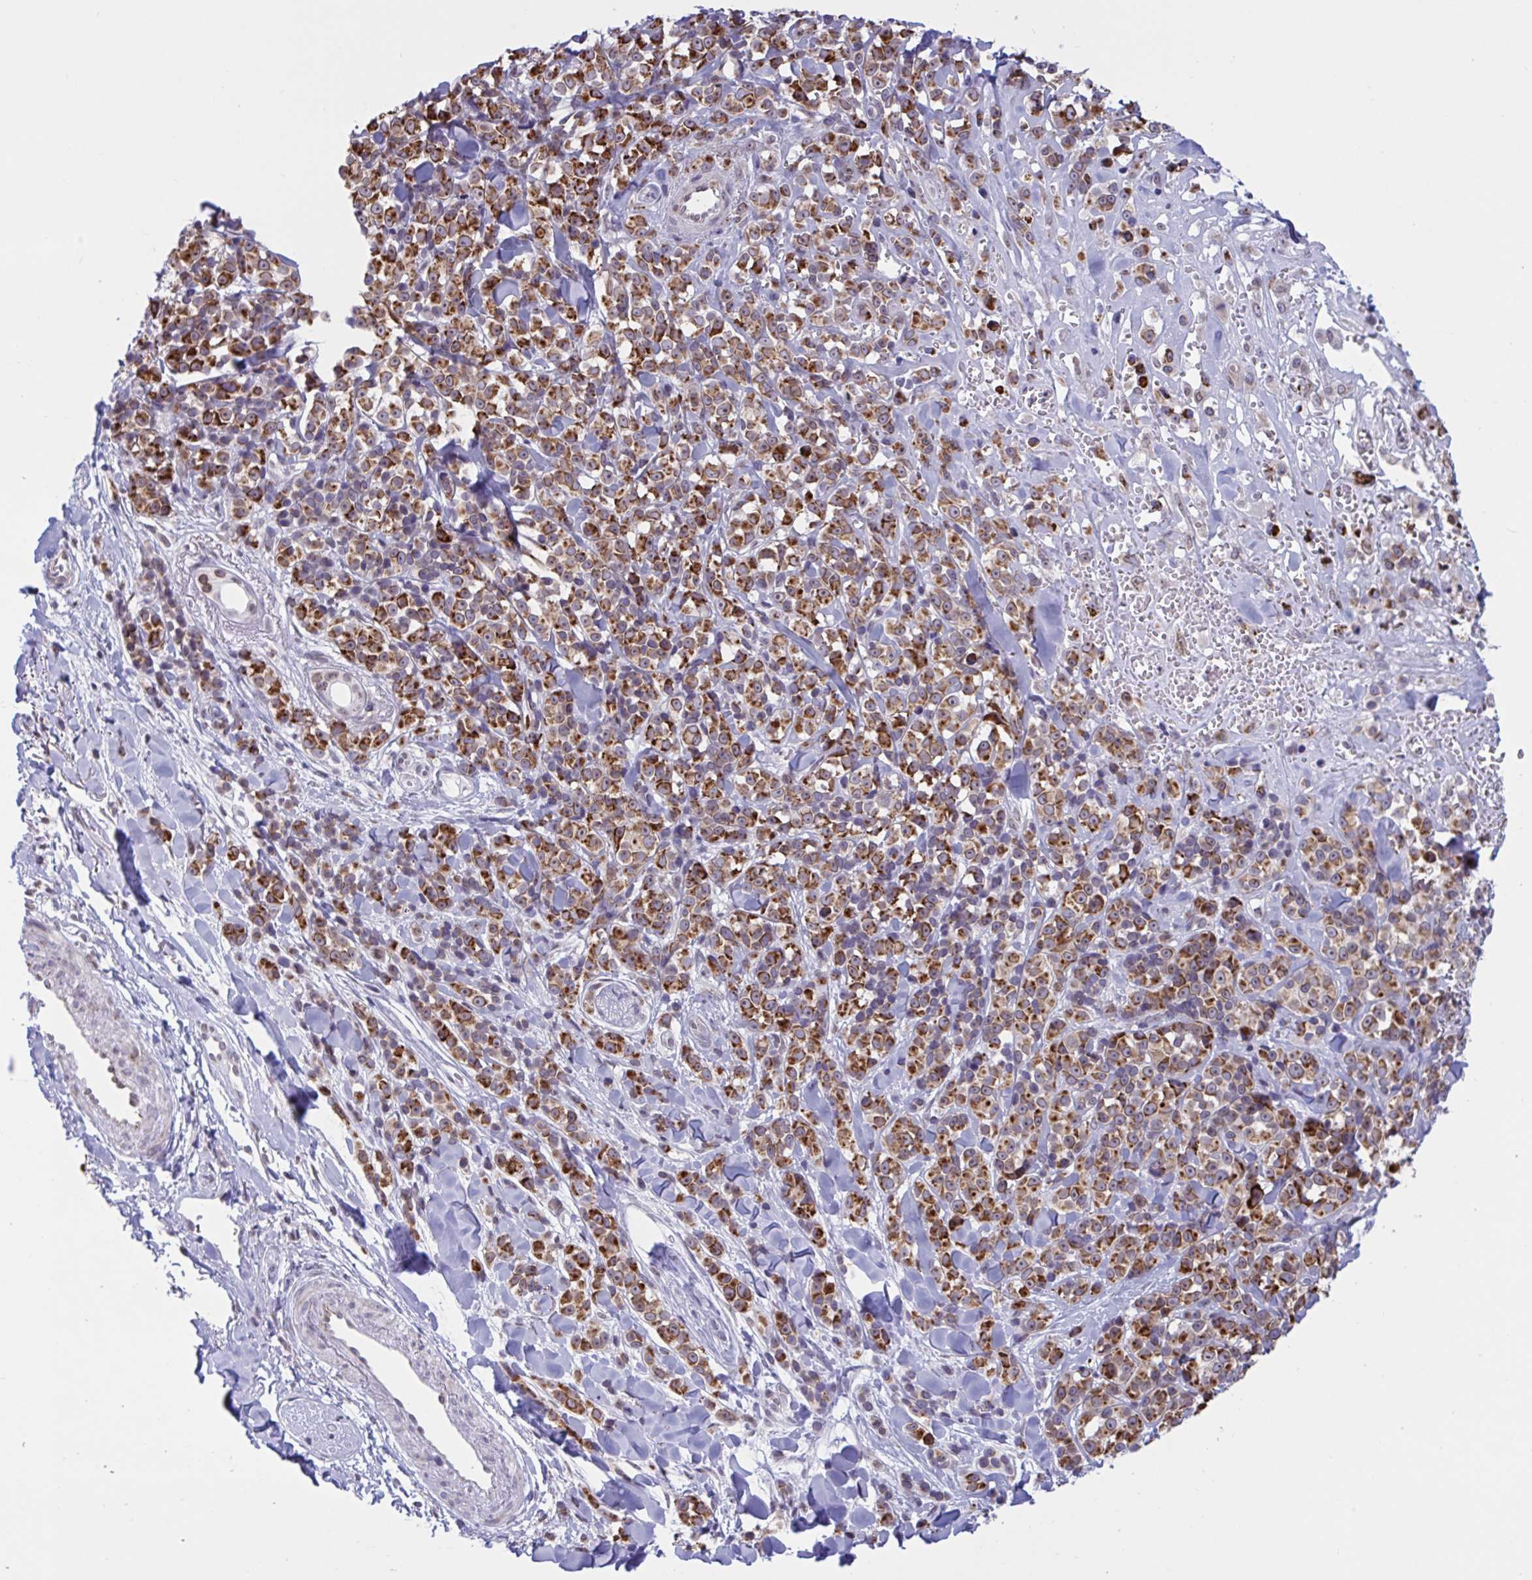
{"staining": {"intensity": "moderate", "quantity": ">75%", "location": "cytoplasmic/membranous"}, "tissue": "melanoma", "cell_type": "Tumor cells", "image_type": "cancer", "snomed": [{"axis": "morphology", "description": "Malignant melanoma, NOS"}, {"axis": "topography", "description": "Skin"}], "caption": "Immunohistochemical staining of human malignant melanoma reveals medium levels of moderate cytoplasmic/membranous protein positivity in about >75% of tumor cells.", "gene": "DOCK11", "patient": {"sex": "male", "age": 85}}